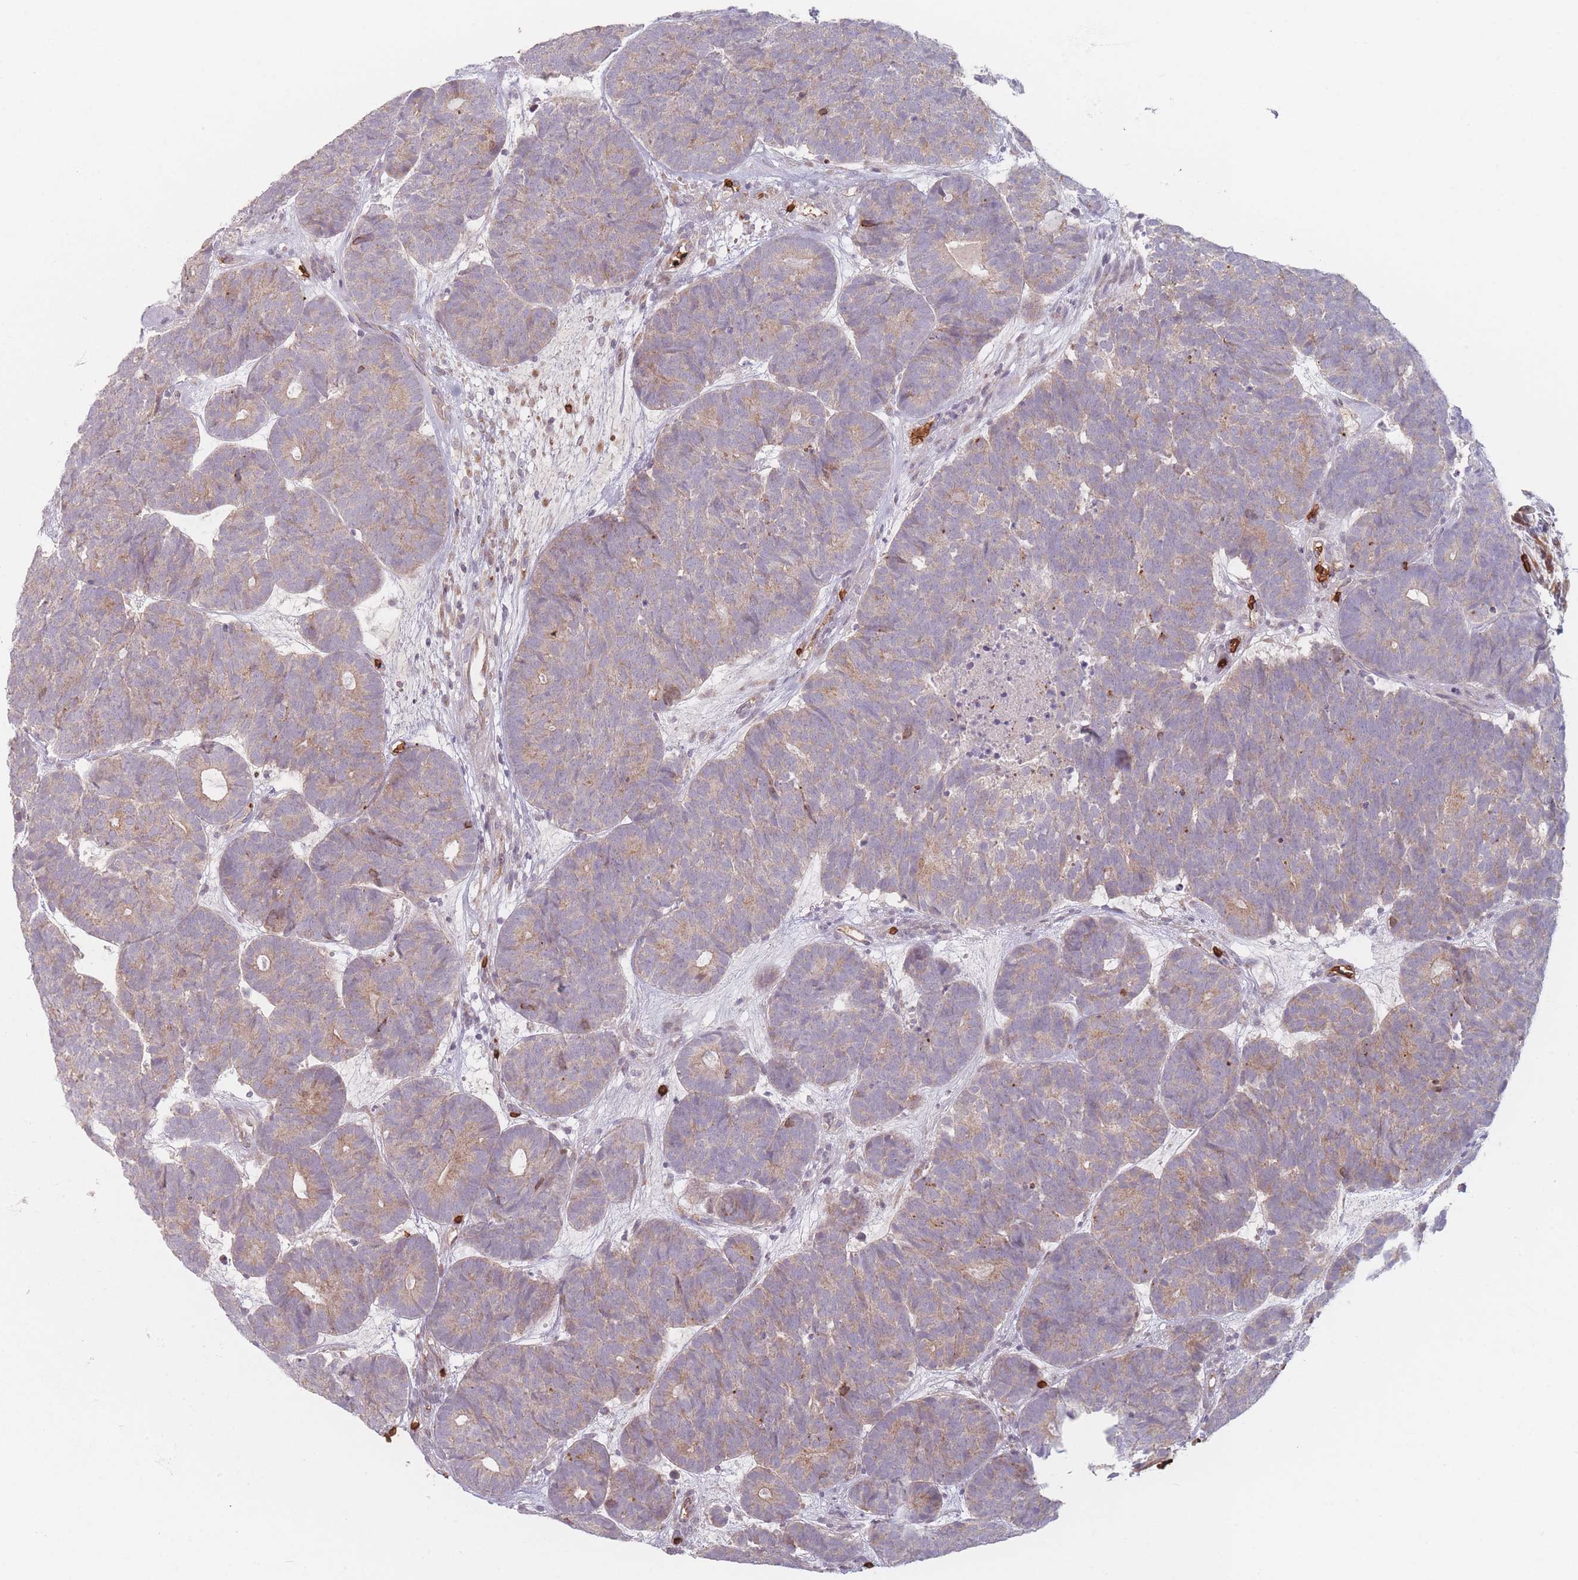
{"staining": {"intensity": "moderate", "quantity": "25%-75%", "location": "cytoplasmic/membranous"}, "tissue": "head and neck cancer", "cell_type": "Tumor cells", "image_type": "cancer", "snomed": [{"axis": "morphology", "description": "Adenocarcinoma, NOS"}, {"axis": "topography", "description": "Head-Neck"}], "caption": "Immunohistochemical staining of human adenocarcinoma (head and neck) shows moderate cytoplasmic/membranous protein staining in about 25%-75% of tumor cells. (DAB = brown stain, brightfield microscopy at high magnification).", "gene": "SLC2A6", "patient": {"sex": "female", "age": 81}}